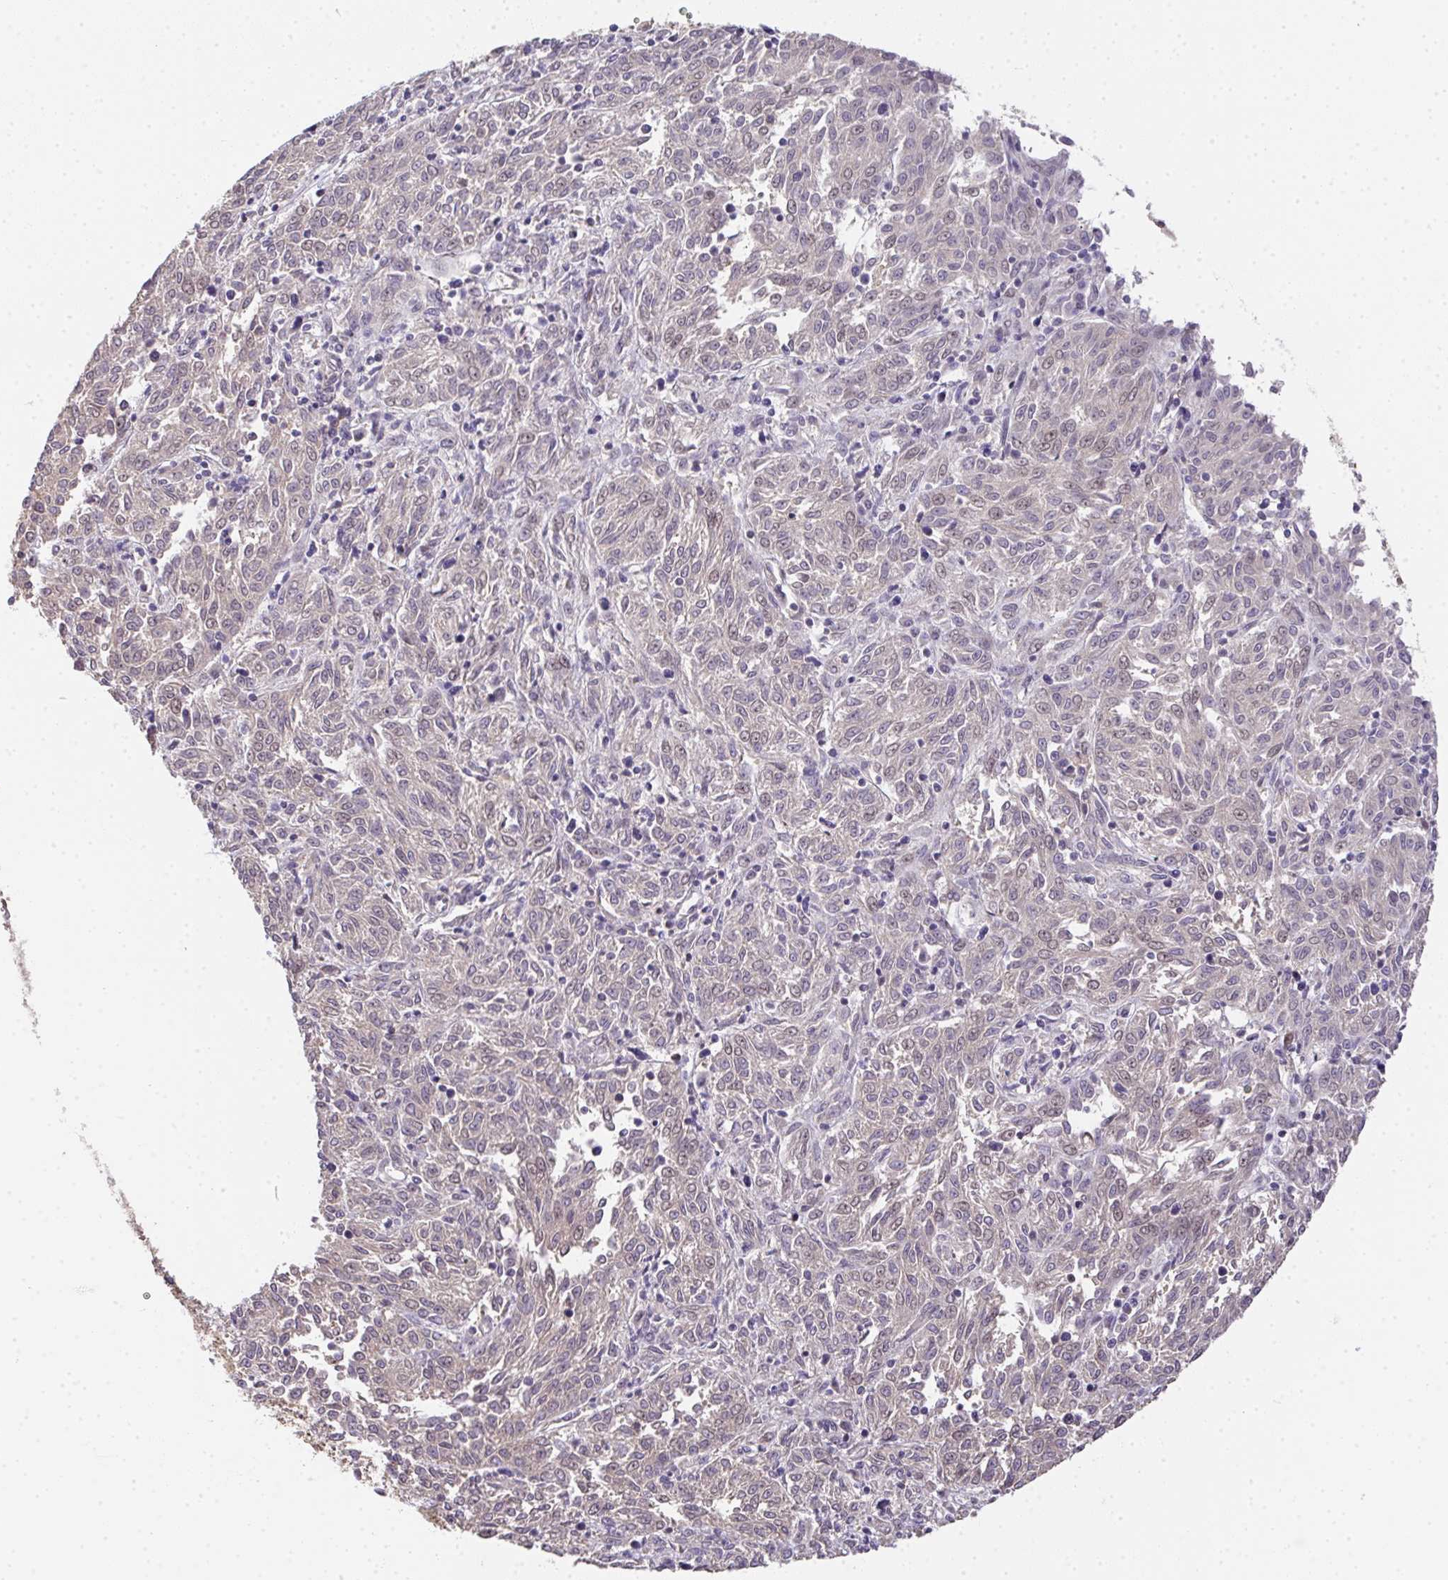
{"staining": {"intensity": "weak", "quantity": "25%-75%", "location": "nuclear"}, "tissue": "melanoma", "cell_type": "Tumor cells", "image_type": "cancer", "snomed": [{"axis": "morphology", "description": "Malignant melanoma, NOS"}, {"axis": "topography", "description": "Skin"}], "caption": "This photomicrograph demonstrates malignant melanoma stained with immunohistochemistry (IHC) to label a protein in brown. The nuclear of tumor cells show weak positivity for the protein. Nuclei are counter-stained blue.", "gene": "EEF1AKMT1", "patient": {"sex": "female", "age": 72}}